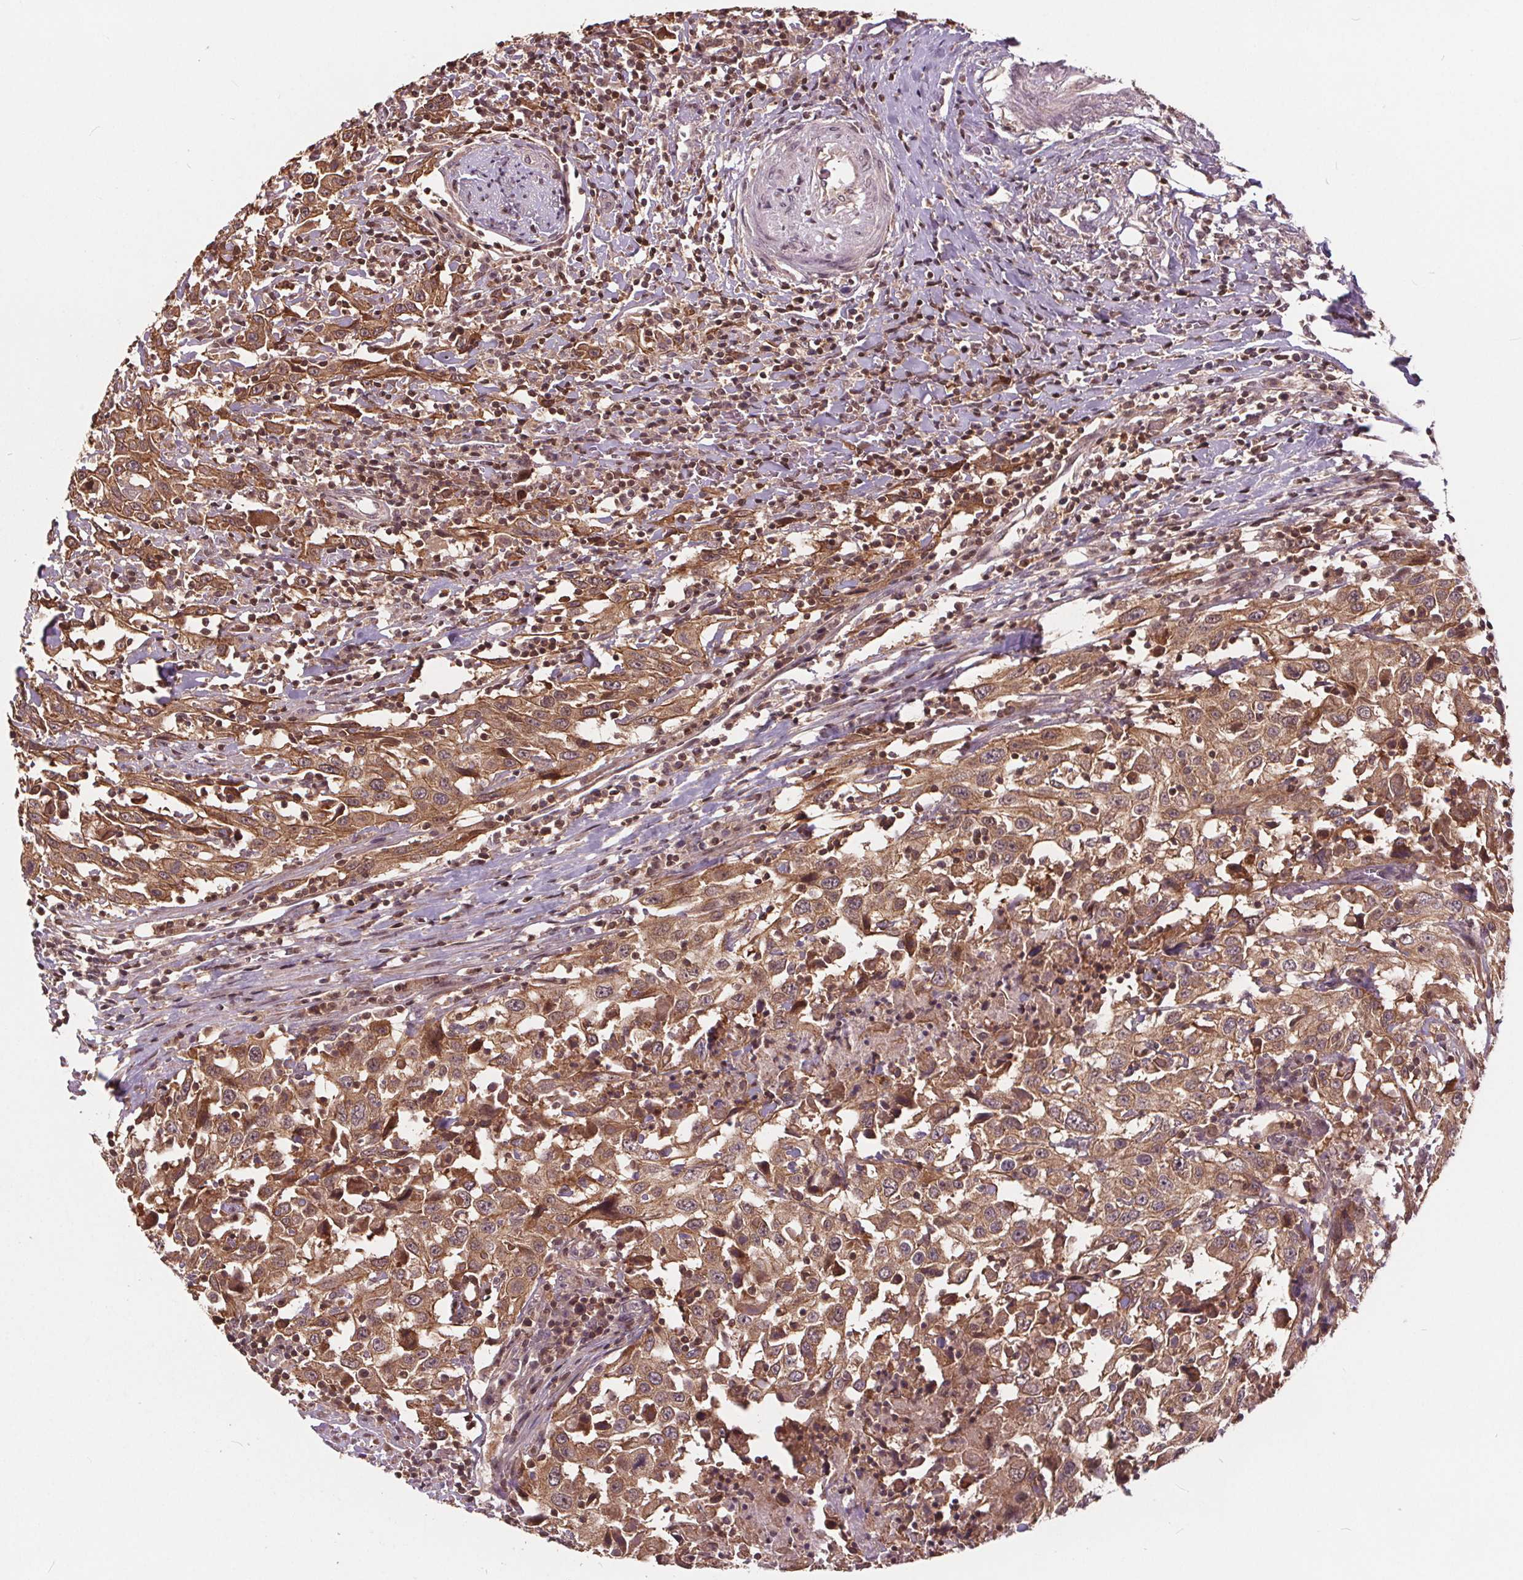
{"staining": {"intensity": "moderate", "quantity": ">75%", "location": "cytoplasmic/membranous,nuclear"}, "tissue": "urothelial cancer", "cell_type": "Tumor cells", "image_type": "cancer", "snomed": [{"axis": "morphology", "description": "Urothelial carcinoma, High grade"}, {"axis": "topography", "description": "Urinary bladder"}], "caption": "High-grade urothelial carcinoma stained with a brown dye displays moderate cytoplasmic/membranous and nuclear positive expression in approximately >75% of tumor cells.", "gene": "HIF1AN", "patient": {"sex": "male", "age": 61}}